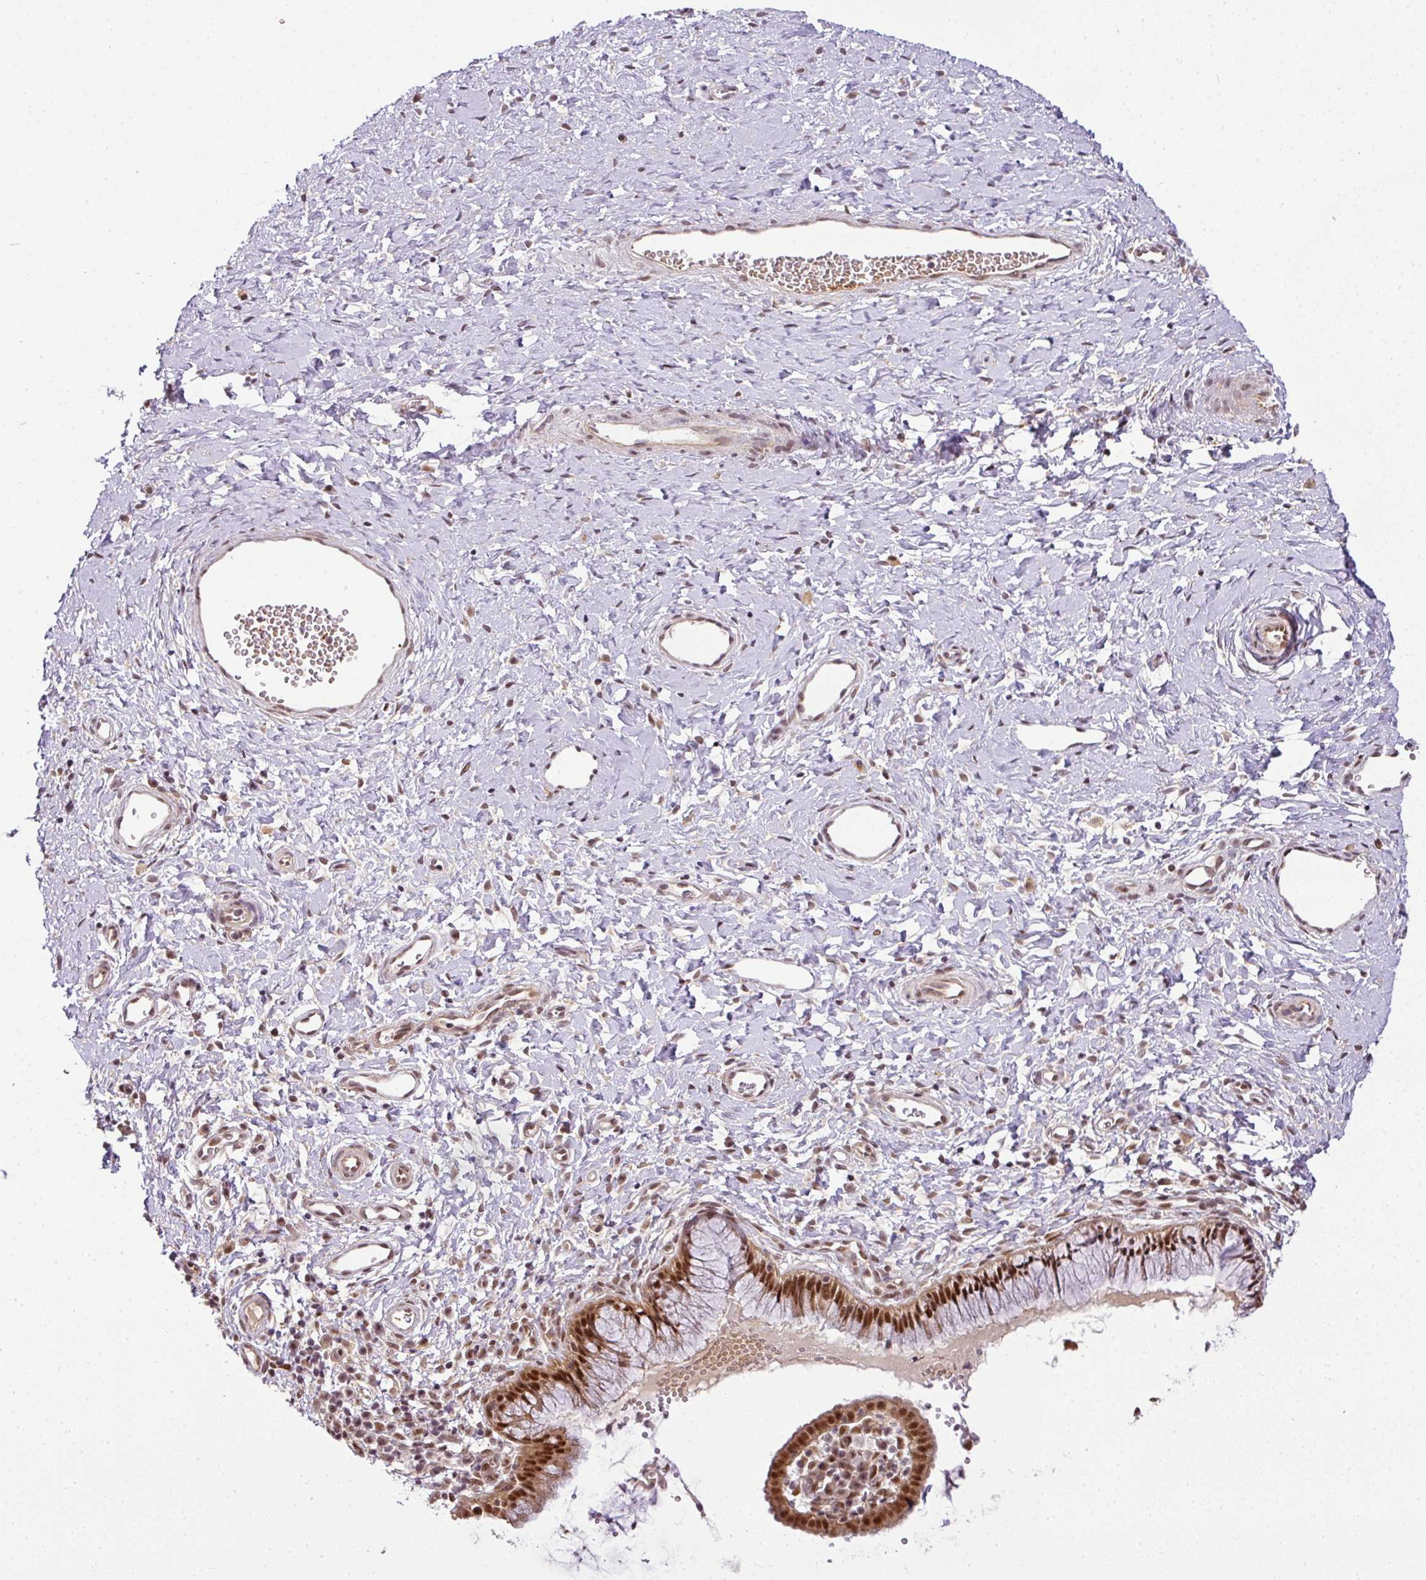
{"staining": {"intensity": "strong", "quantity": ">75%", "location": "nuclear"}, "tissue": "cervix", "cell_type": "Glandular cells", "image_type": "normal", "snomed": [{"axis": "morphology", "description": "Normal tissue, NOS"}, {"axis": "topography", "description": "Cervix"}], "caption": "This is an image of IHC staining of unremarkable cervix, which shows strong expression in the nuclear of glandular cells.", "gene": "C1orf226", "patient": {"sex": "female", "age": 36}}